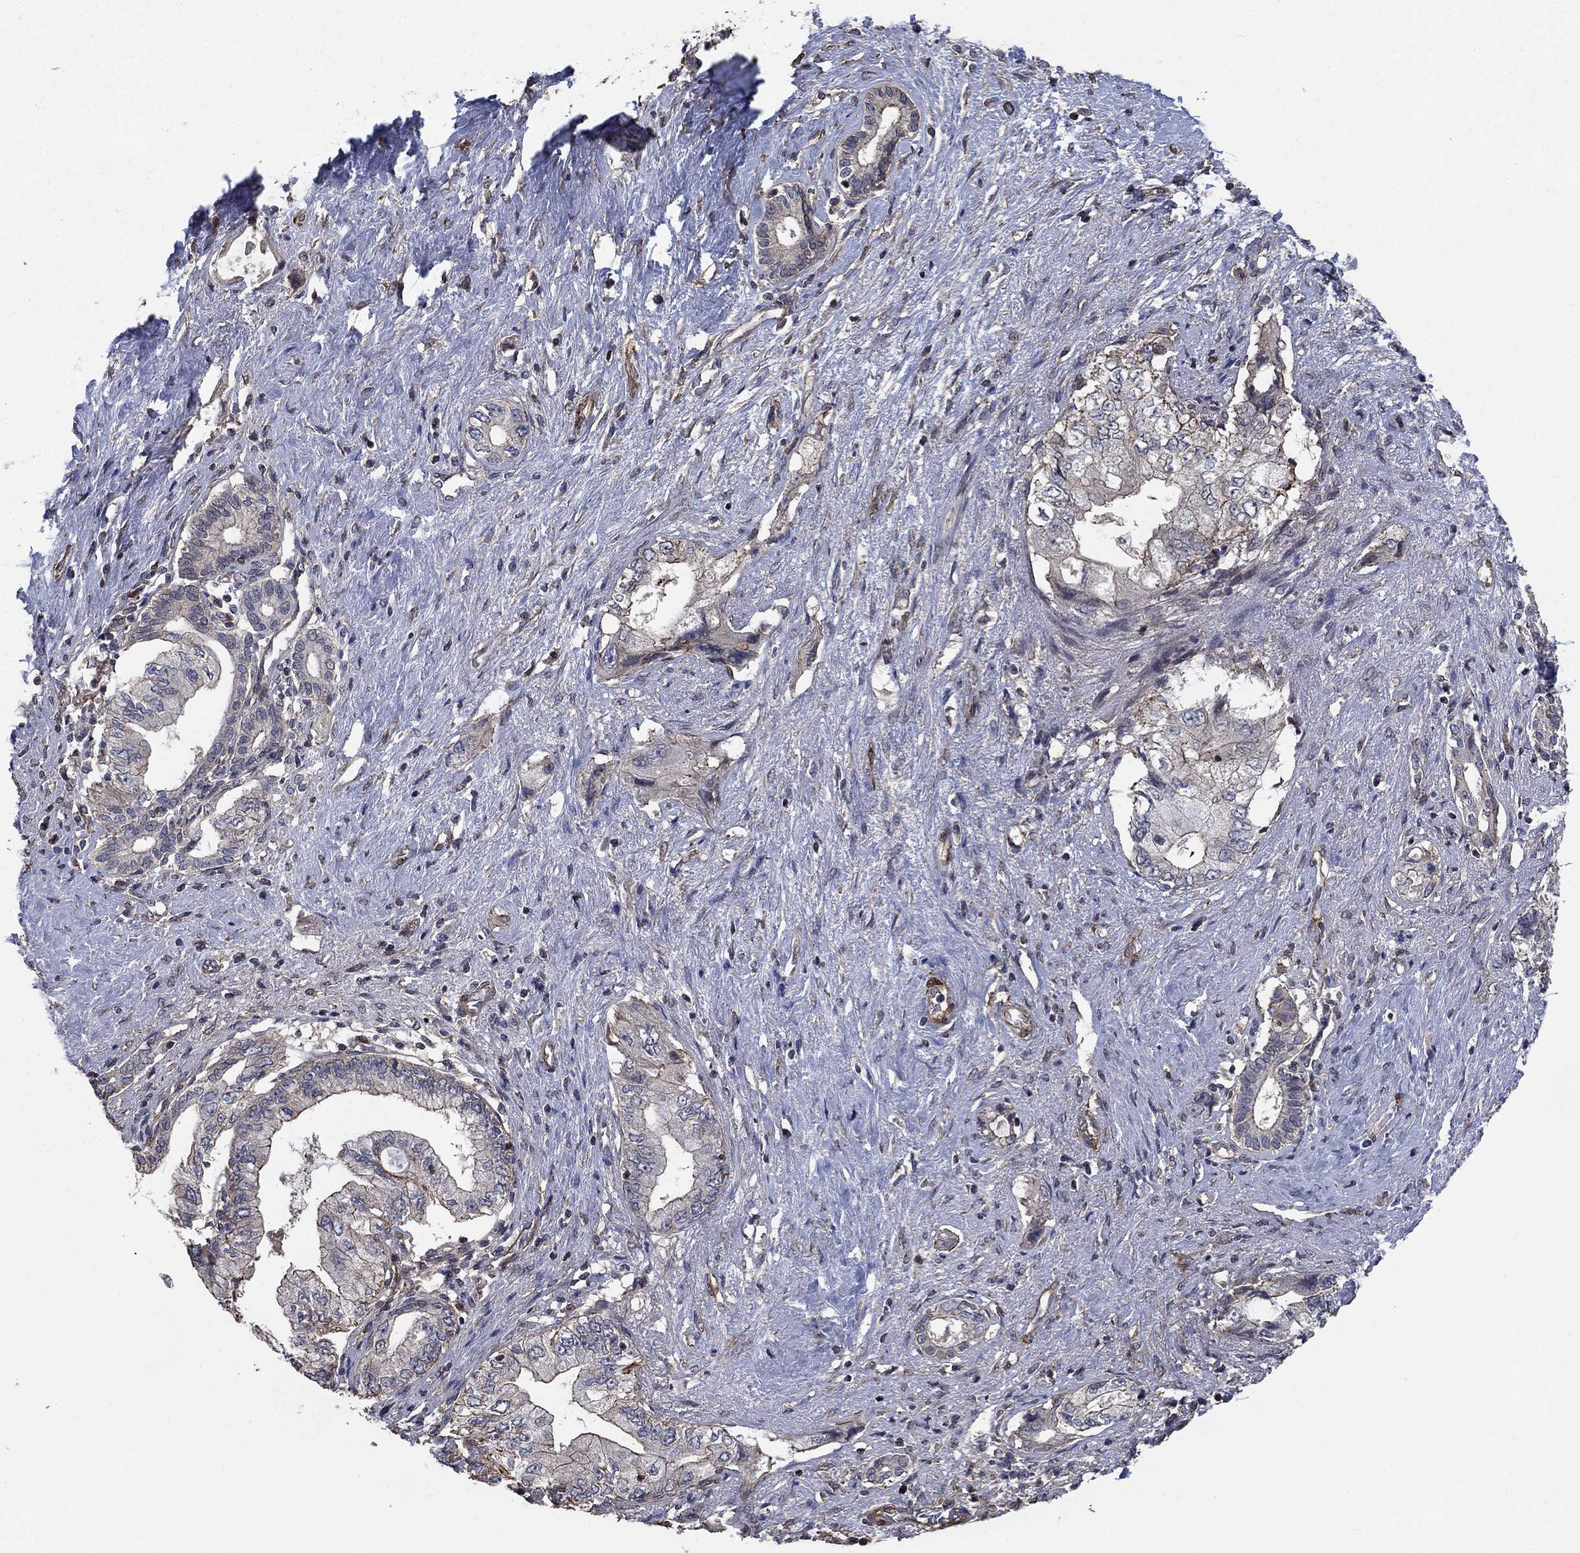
{"staining": {"intensity": "negative", "quantity": "none", "location": "none"}, "tissue": "pancreatic cancer", "cell_type": "Tumor cells", "image_type": "cancer", "snomed": [{"axis": "morphology", "description": "Adenocarcinoma, NOS"}, {"axis": "topography", "description": "Pancreas"}], "caption": "The micrograph shows no significant positivity in tumor cells of pancreatic cancer.", "gene": "PDE3A", "patient": {"sex": "female", "age": 73}}